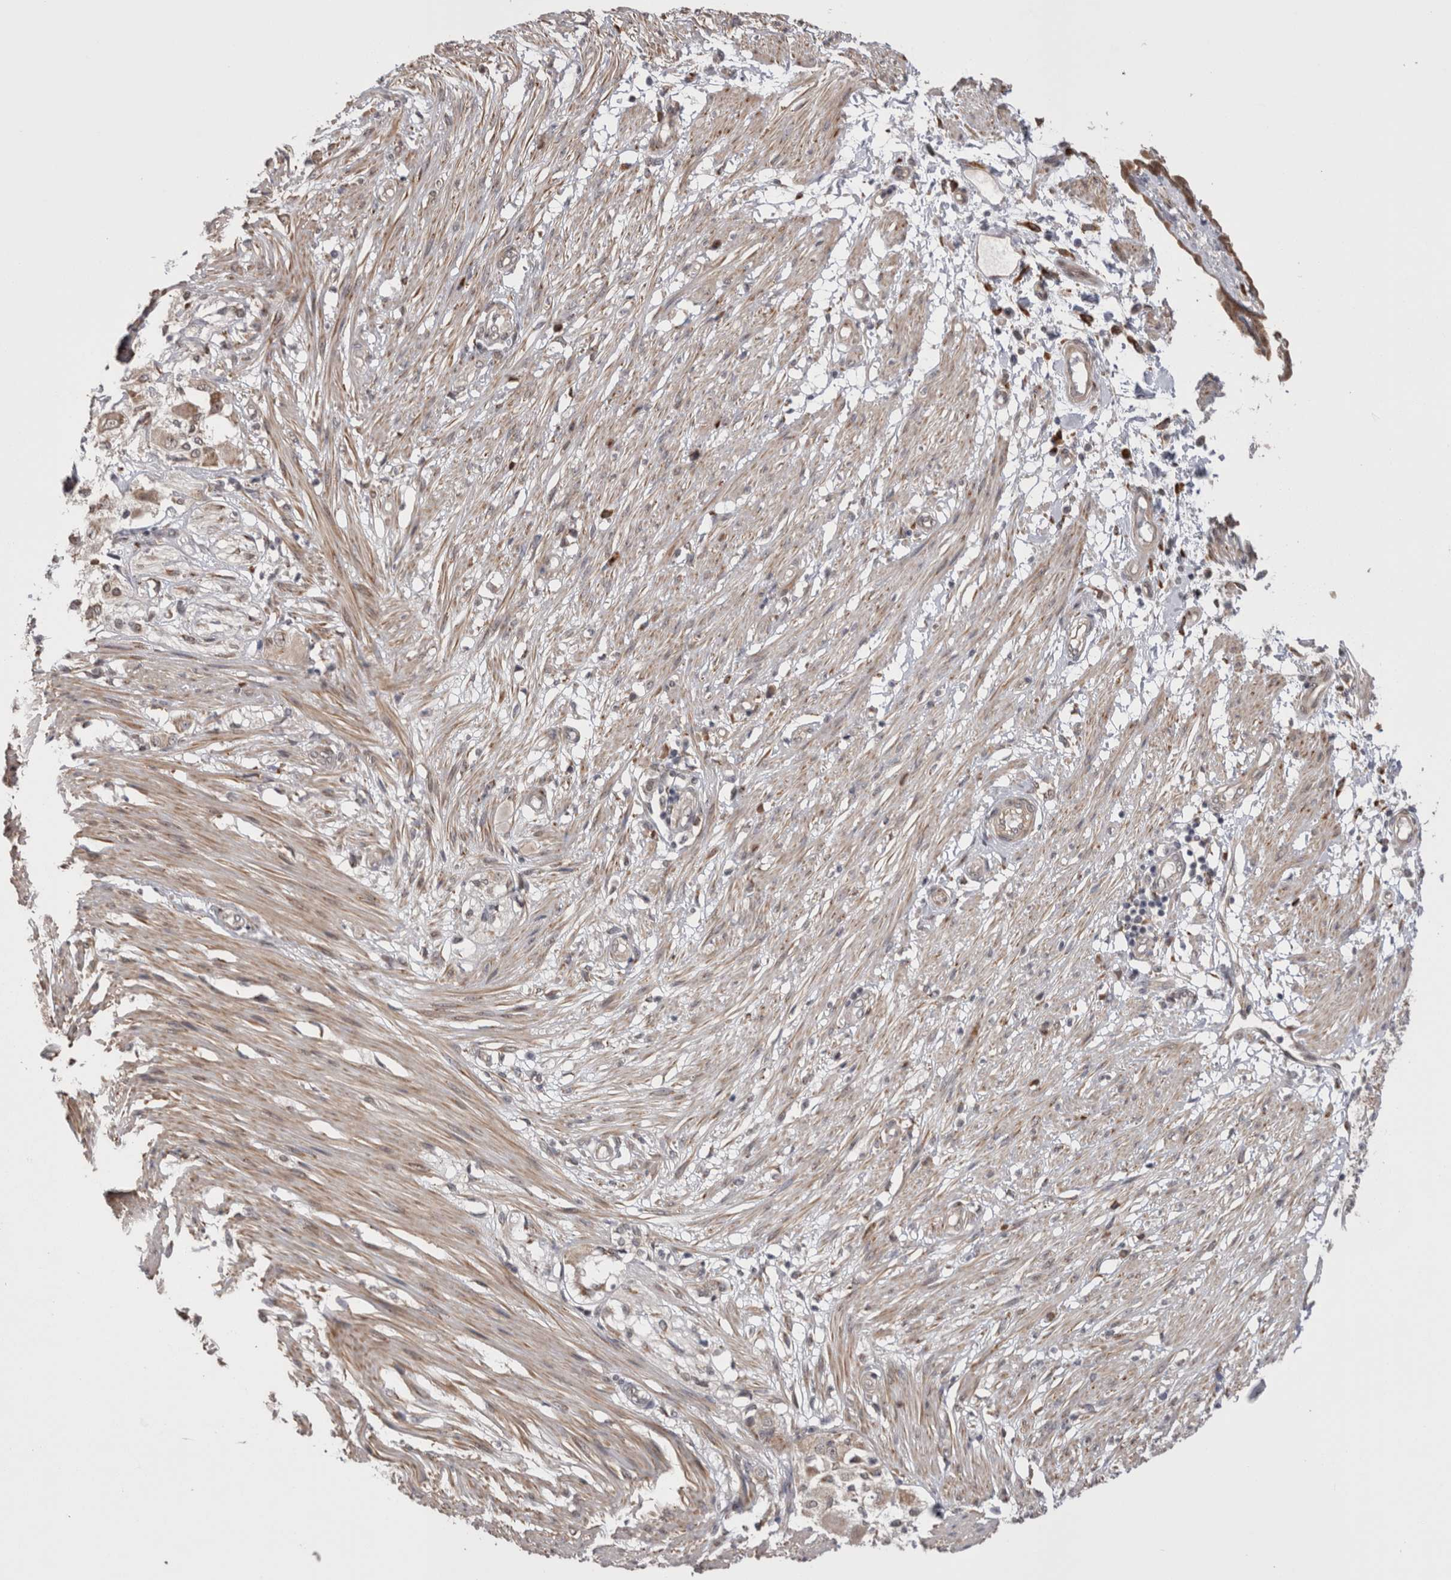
{"staining": {"intensity": "moderate", "quantity": ">75%", "location": "cytoplasmic/membranous,nuclear"}, "tissue": "smooth muscle", "cell_type": "Smooth muscle cells", "image_type": "normal", "snomed": [{"axis": "morphology", "description": "Normal tissue, NOS"}, {"axis": "morphology", "description": "Adenocarcinoma, NOS"}, {"axis": "topography", "description": "Smooth muscle"}, {"axis": "topography", "description": "Colon"}], "caption": "A micrograph showing moderate cytoplasmic/membranous,nuclear positivity in about >75% of smooth muscle cells in unremarkable smooth muscle, as visualized by brown immunohistochemical staining.", "gene": "EXOSC4", "patient": {"sex": "male", "age": 14}}